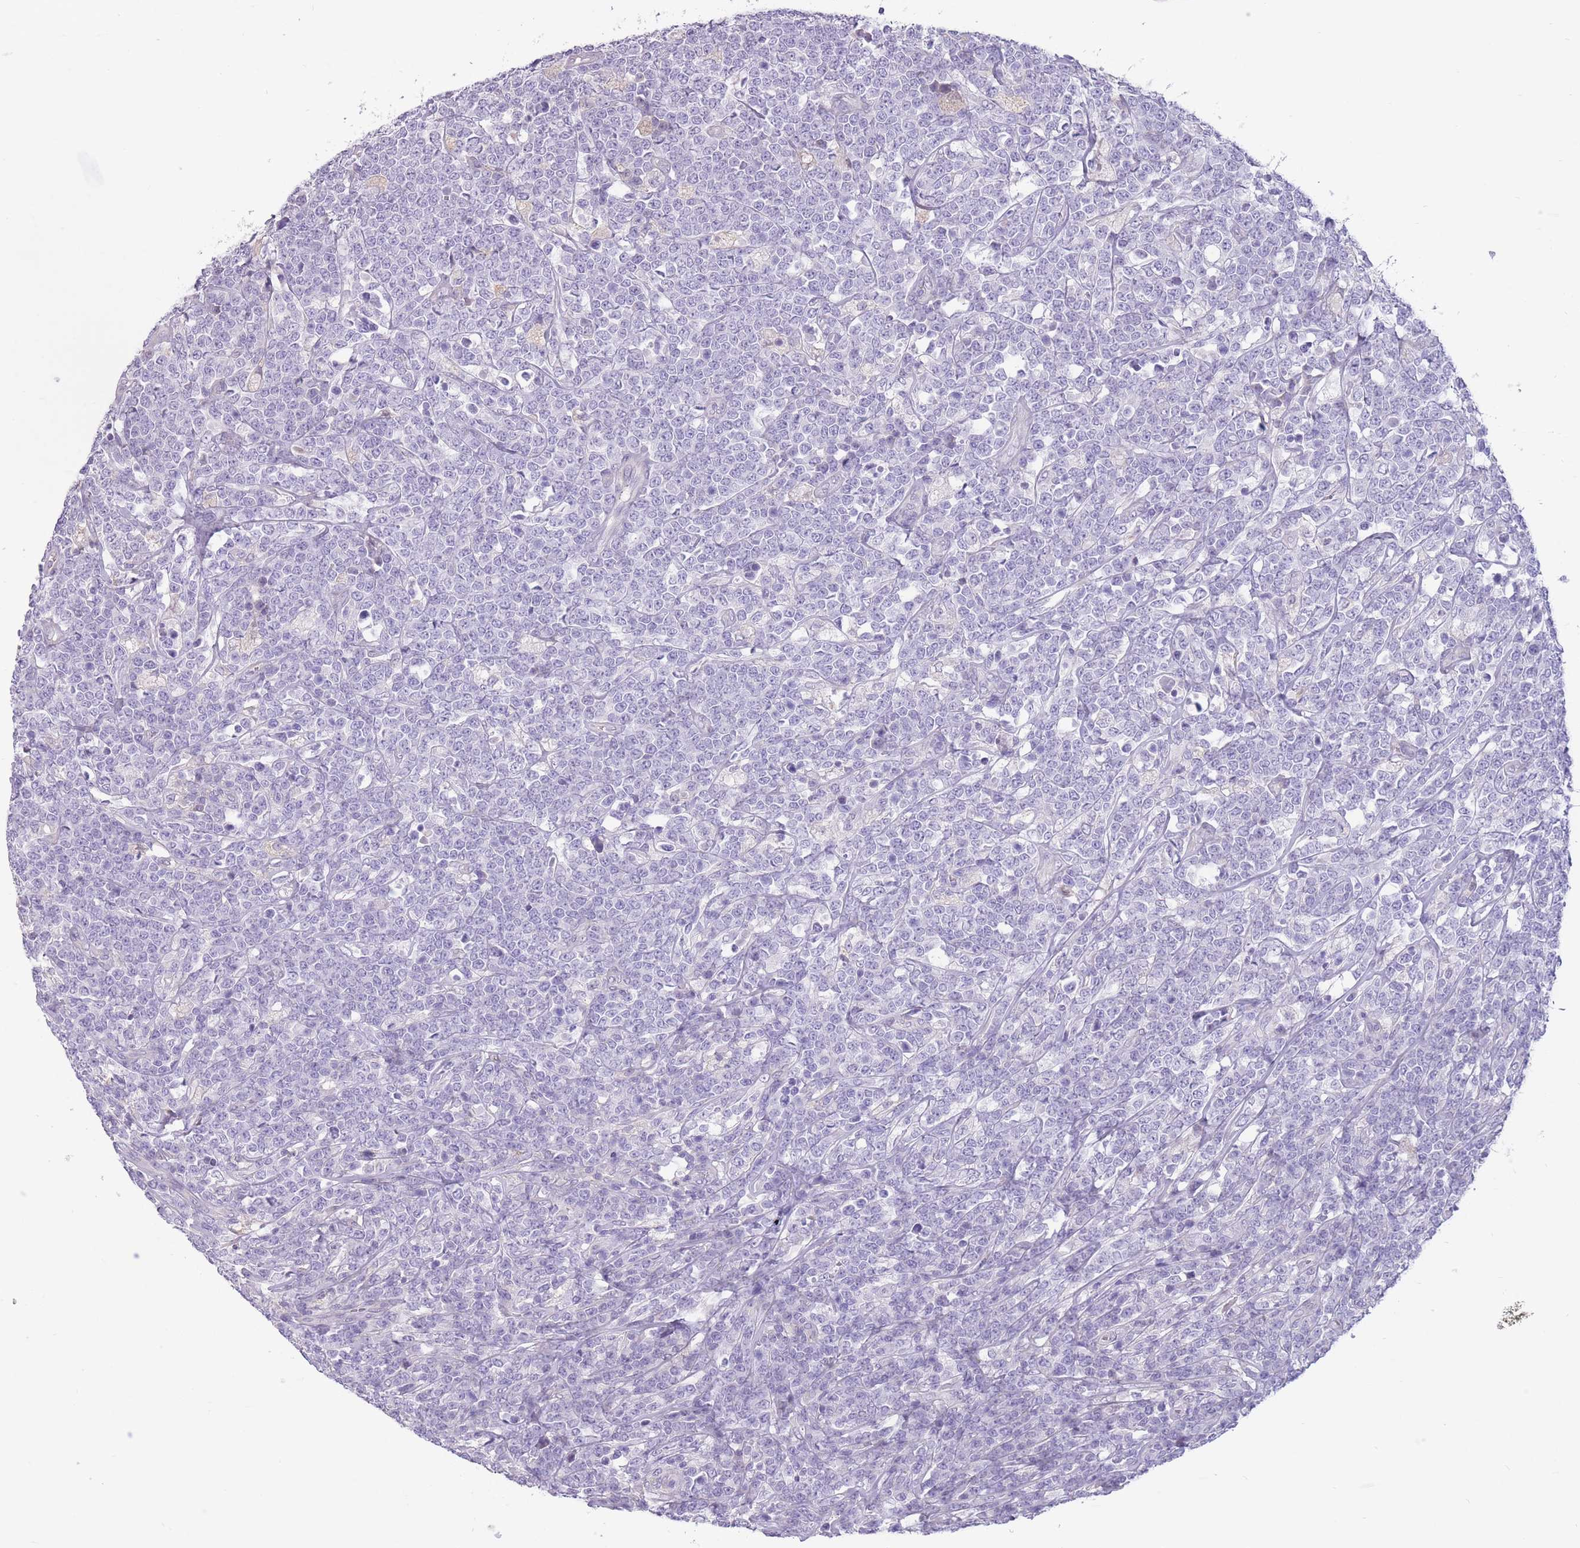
{"staining": {"intensity": "negative", "quantity": "none", "location": "none"}, "tissue": "lymphoma", "cell_type": "Tumor cells", "image_type": "cancer", "snomed": [{"axis": "morphology", "description": "Malignant lymphoma, non-Hodgkin's type, High grade"}, {"axis": "topography", "description": "Small intestine"}], "caption": "Immunohistochemistry (IHC) micrograph of high-grade malignant lymphoma, non-Hodgkin's type stained for a protein (brown), which shows no positivity in tumor cells.", "gene": "WDR70", "patient": {"sex": "male", "age": 8}}